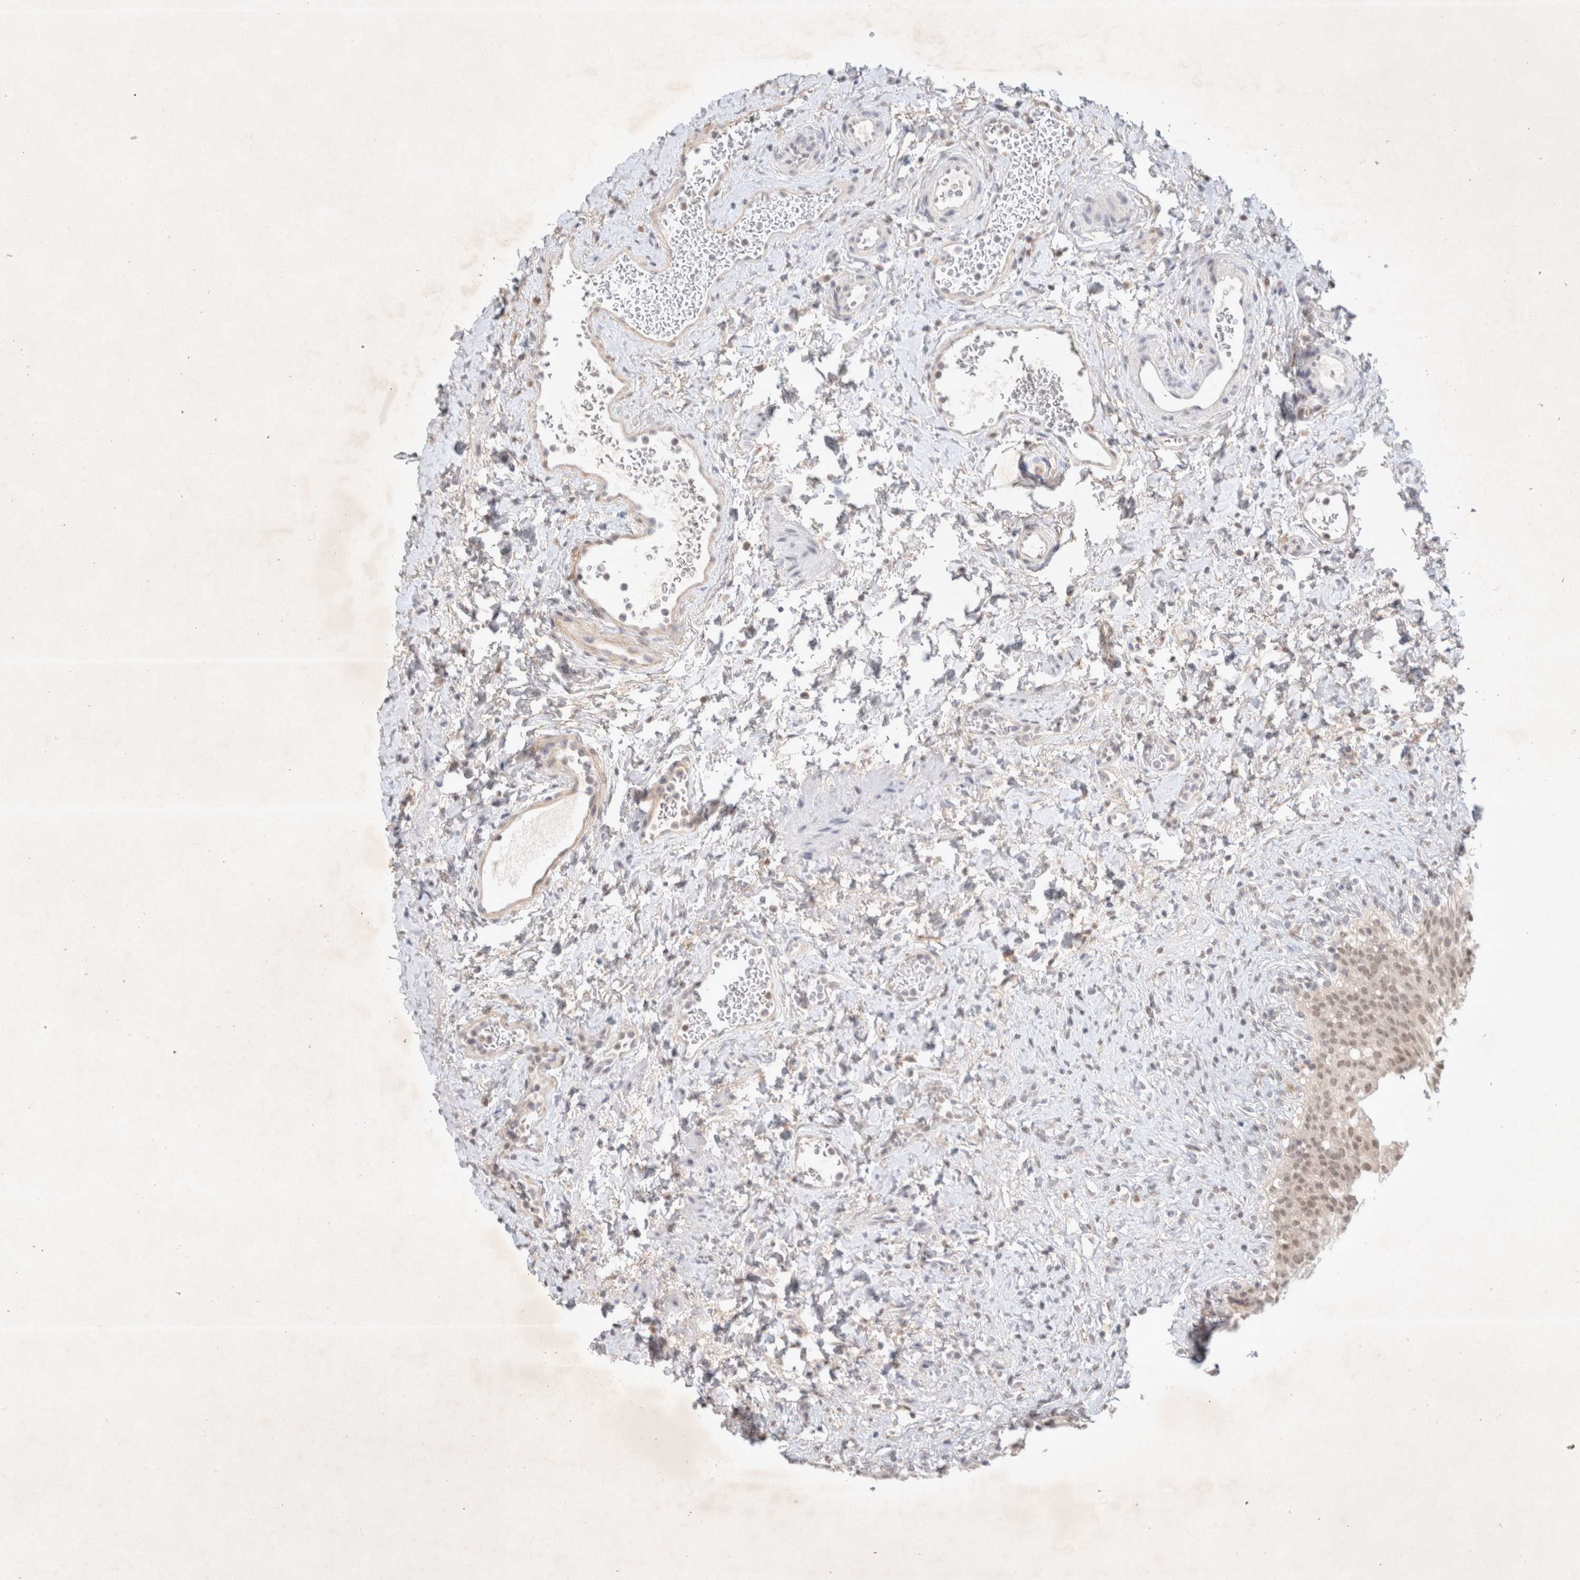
{"staining": {"intensity": "weak", "quantity": "25%-75%", "location": "nuclear"}, "tissue": "urinary bladder", "cell_type": "Urothelial cells", "image_type": "normal", "snomed": [{"axis": "morphology", "description": "Urothelial carcinoma, High grade"}, {"axis": "topography", "description": "Urinary bladder"}], "caption": "Immunohistochemistry micrograph of normal urinary bladder: human urinary bladder stained using IHC demonstrates low levels of weak protein expression localized specifically in the nuclear of urothelial cells, appearing as a nuclear brown color.", "gene": "FBXO42", "patient": {"sex": "male", "age": 46}}